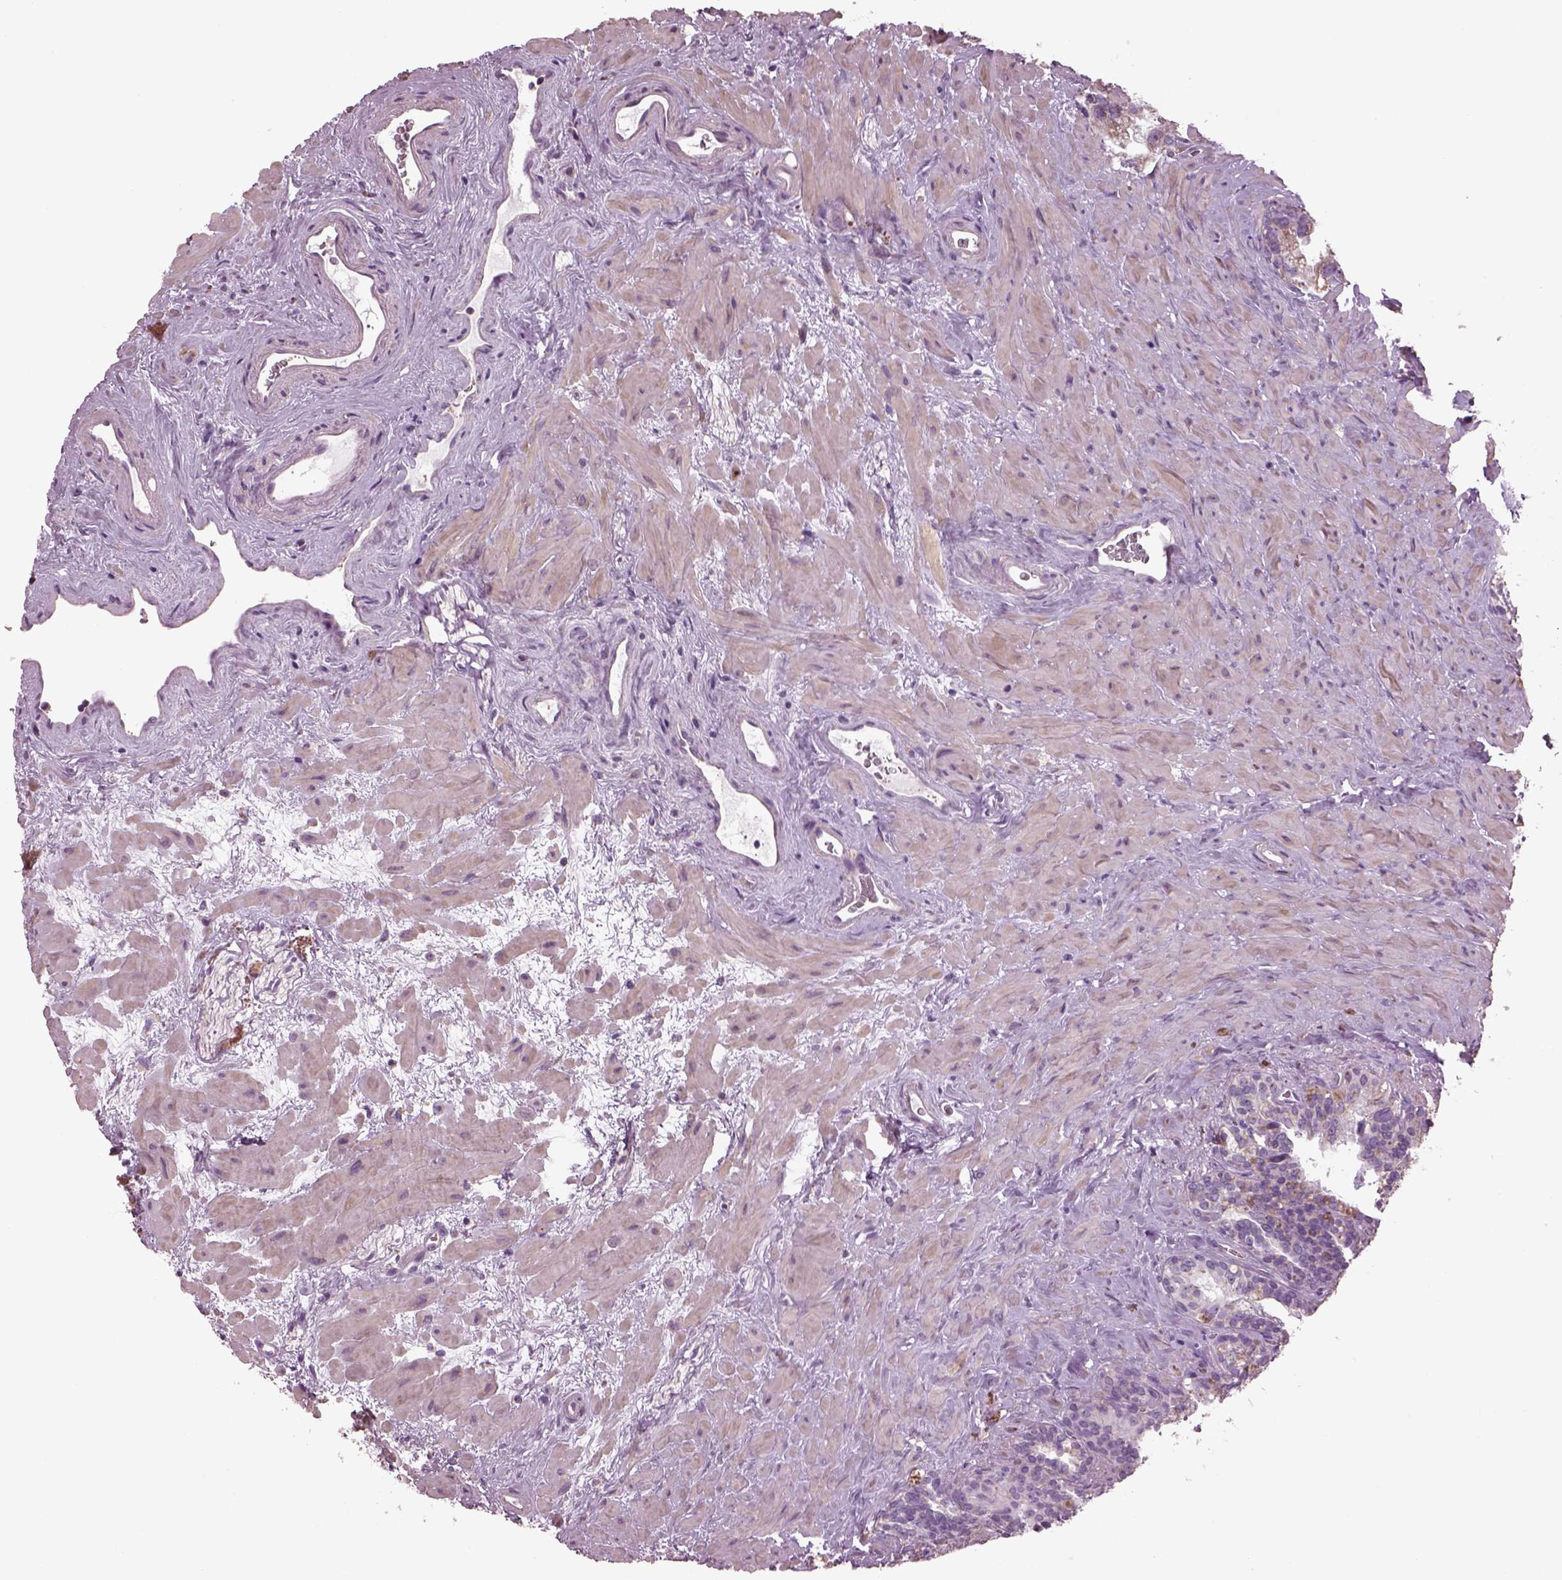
{"staining": {"intensity": "negative", "quantity": "none", "location": "none"}, "tissue": "seminal vesicle", "cell_type": "Glandular cells", "image_type": "normal", "snomed": [{"axis": "morphology", "description": "Normal tissue, NOS"}, {"axis": "topography", "description": "Seminal veicle"}], "caption": "This is a micrograph of immunohistochemistry staining of benign seminal vesicle, which shows no staining in glandular cells. (DAB (3,3'-diaminobenzidine) IHC with hematoxylin counter stain).", "gene": "SPATA7", "patient": {"sex": "male", "age": 71}}